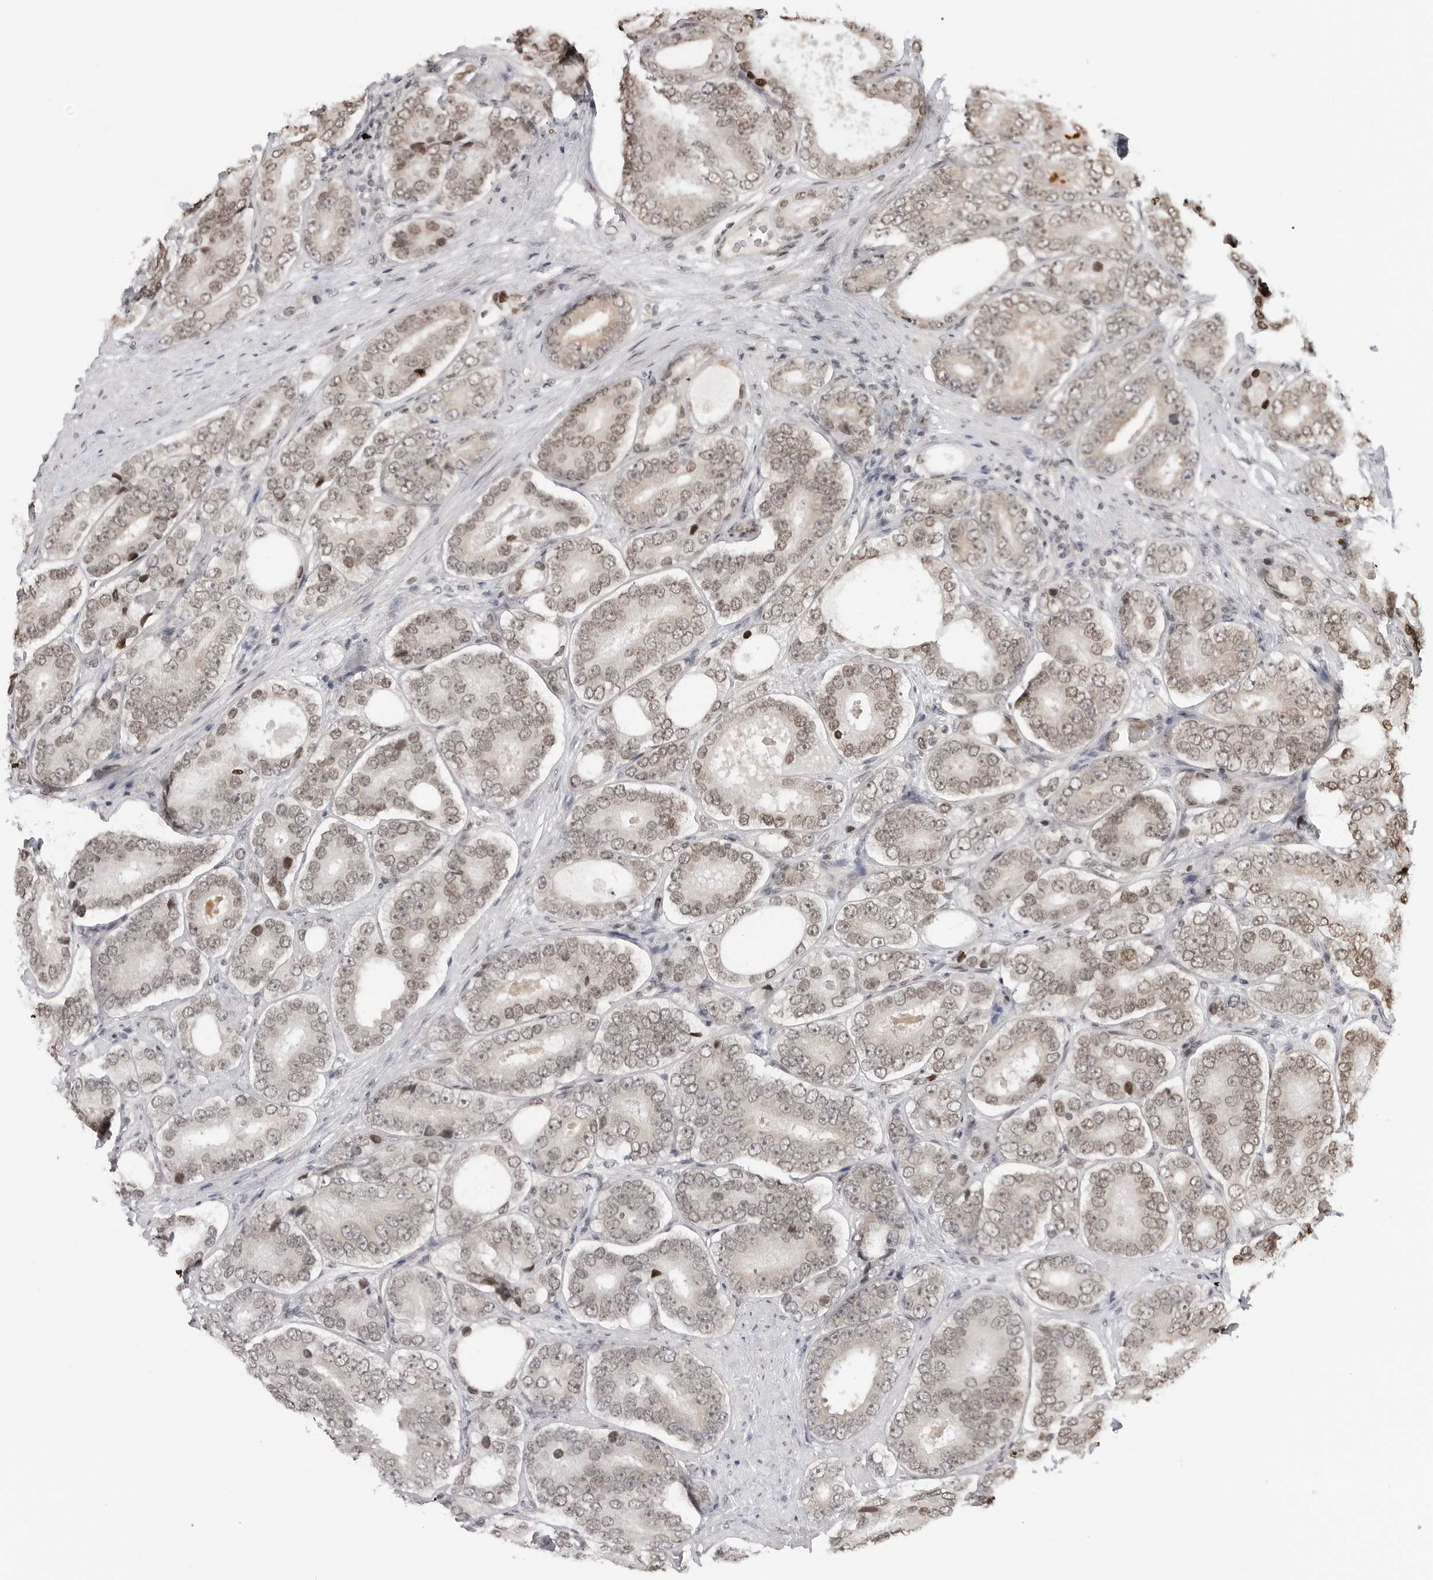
{"staining": {"intensity": "weak", "quantity": "25%-75%", "location": "nuclear"}, "tissue": "prostate cancer", "cell_type": "Tumor cells", "image_type": "cancer", "snomed": [{"axis": "morphology", "description": "Adenocarcinoma, High grade"}, {"axis": "topography", "description": "Prostate"}], "caption": "Immunohistochemistry (IHC) photomicrograph of prostate cancer stained for a protein (brown), which reveals low levels of weak nuclear staining in approximately 25%-75% of tumor cells.", "gene": "C8orf33", "patient": {"sex": "male", "age": 56}}